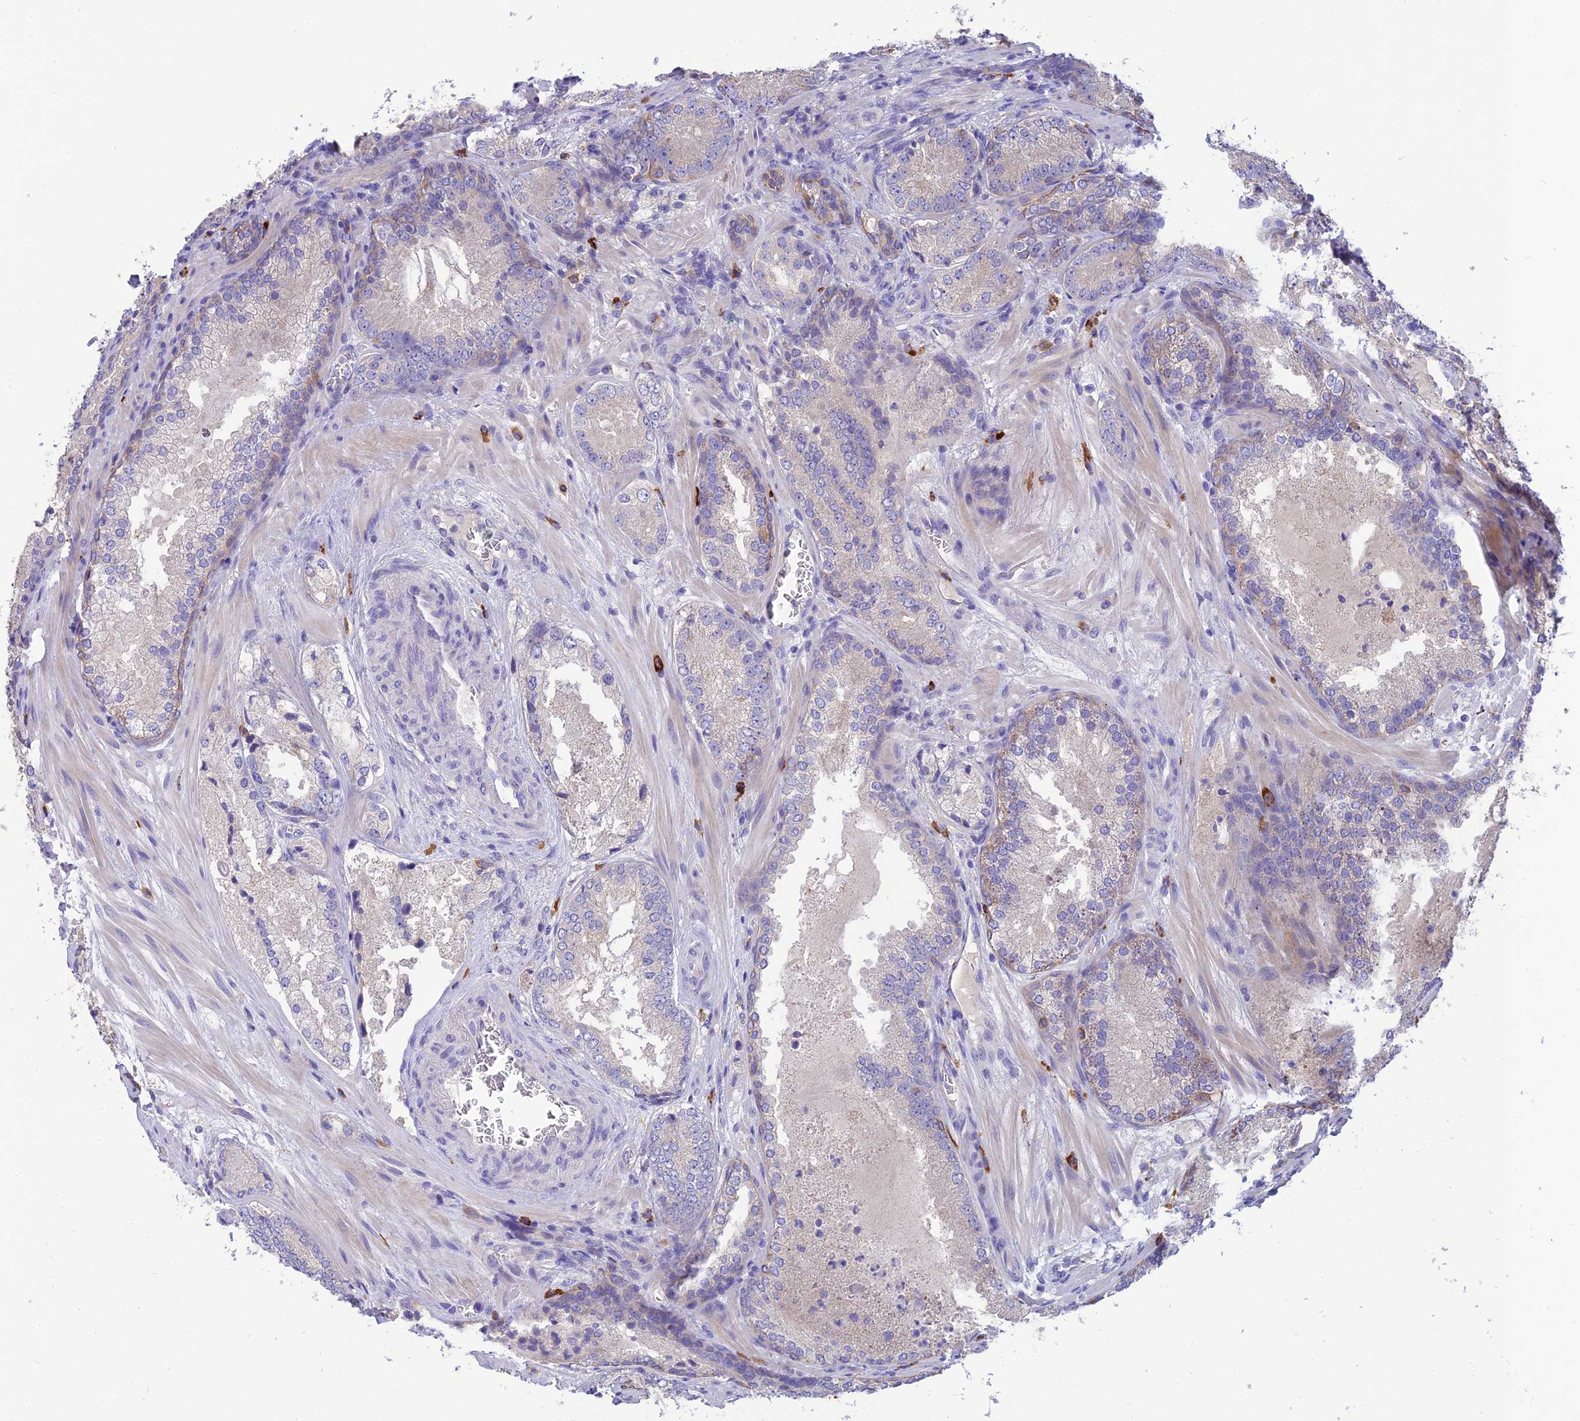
{"staining": {"intensity": "negative", "quantity": "none", "location": "none"}, "tissue": "prostate cancer", "cell_type": "Tumor cells", "image_type": "cancer", "snomed": [{"axis": "morphology", "description": "Adenocarcinoma, Low grade"}, {"axis": "topography", "description": "Prostate"}], "caption": "The photomicrograph exhibits no significant expression in tumor cells of prostate low-grade adenocarcinoma.", "gene": "SFT2D2", "patient": {"sex": "male", "age": 74}}